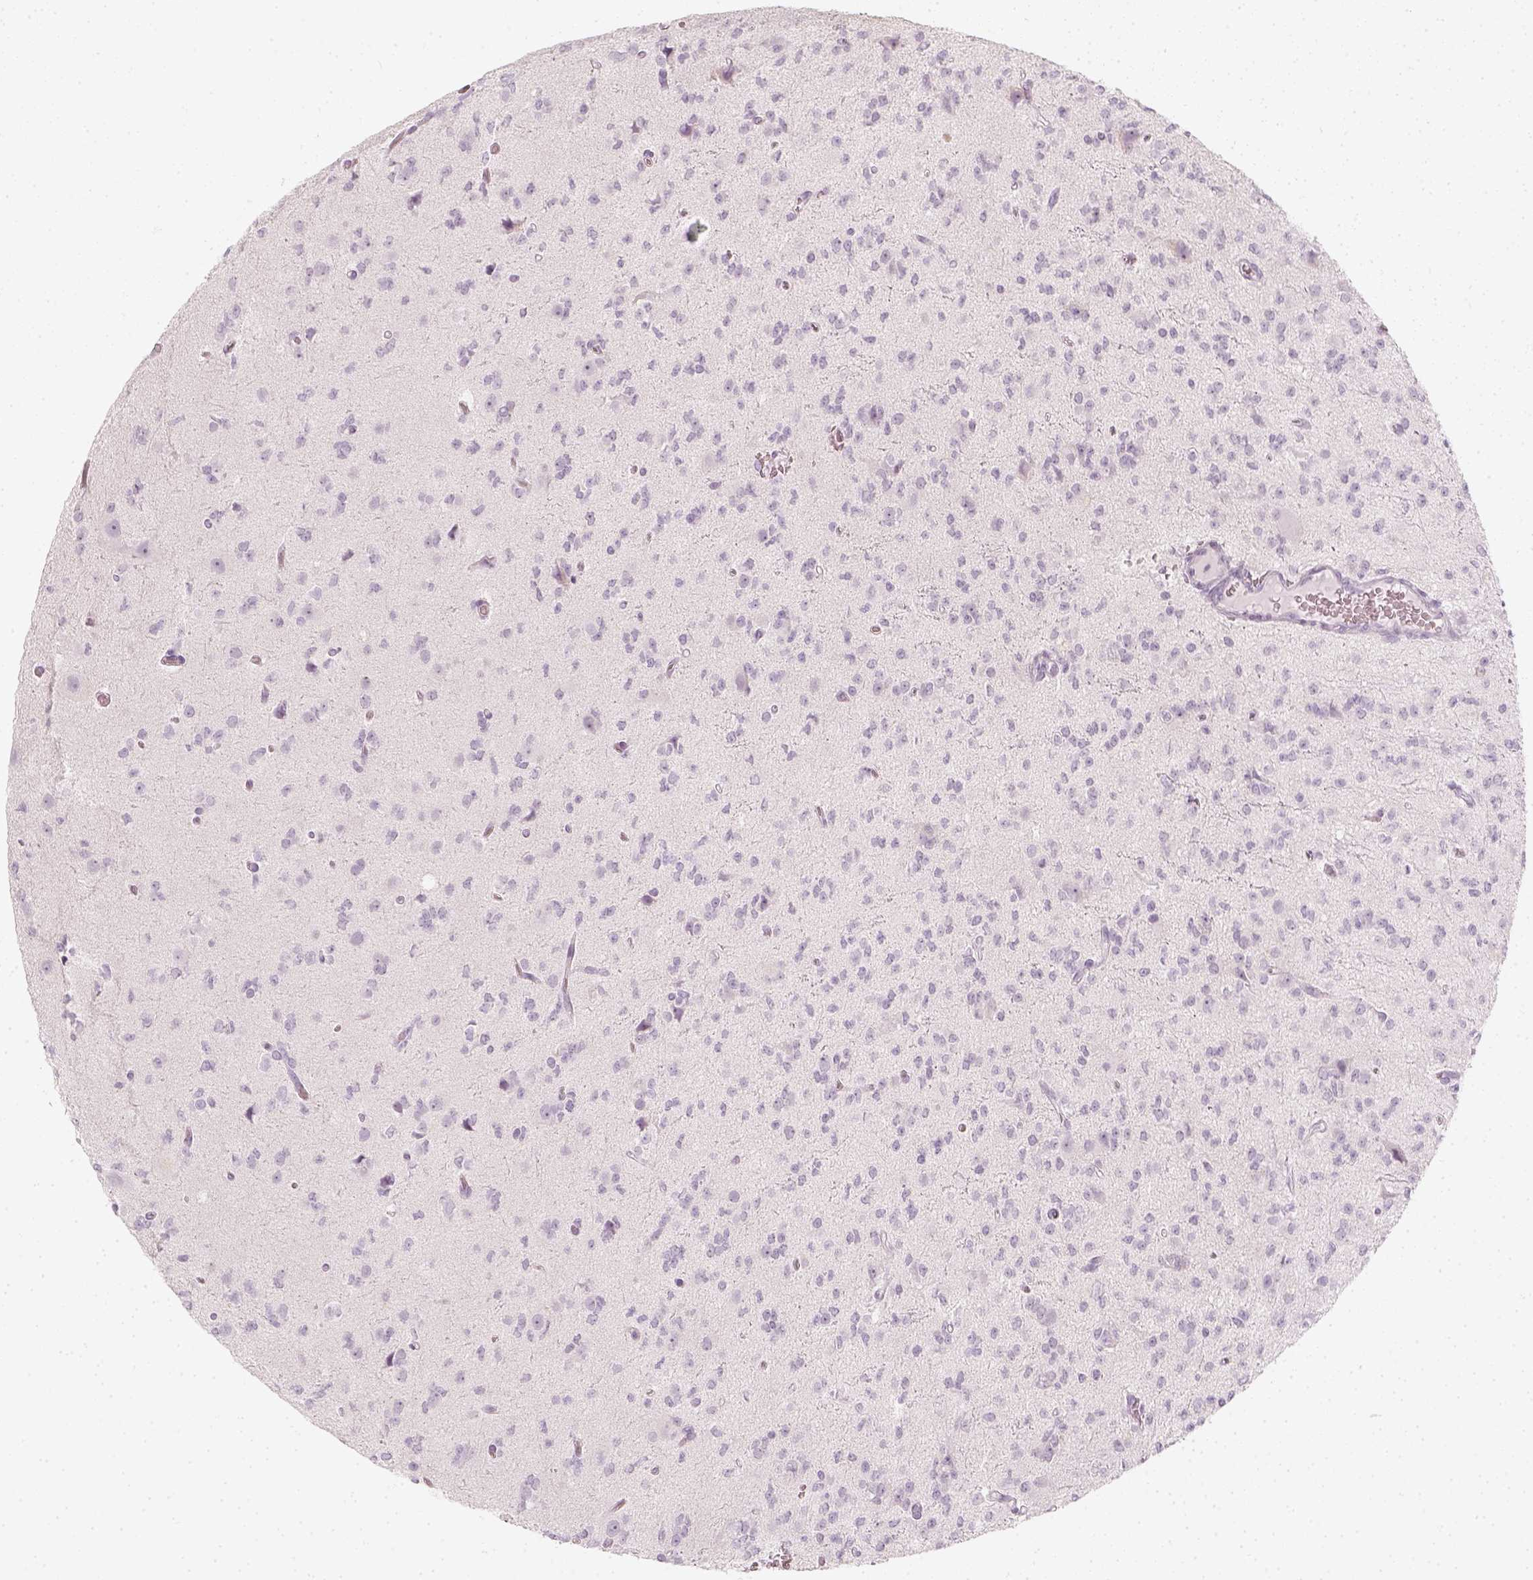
{"staining": {"intensity": "negative", "quantity": "none", "location": "none"}, "tissue": "glioma", "cell_type": "Tumor cells", "image_type": "cancer", "snomed": [{"axis": "morphology", "description": "Glioma, malignant, Low grade"}, {"axis": "topography", "description": "Brain"}], "caption": "Tumor cells are negative for brown protein staining in malignant glioma (low-grade).", "gene": "KRT25", "patient": {"sex": "male", "age": 27}}